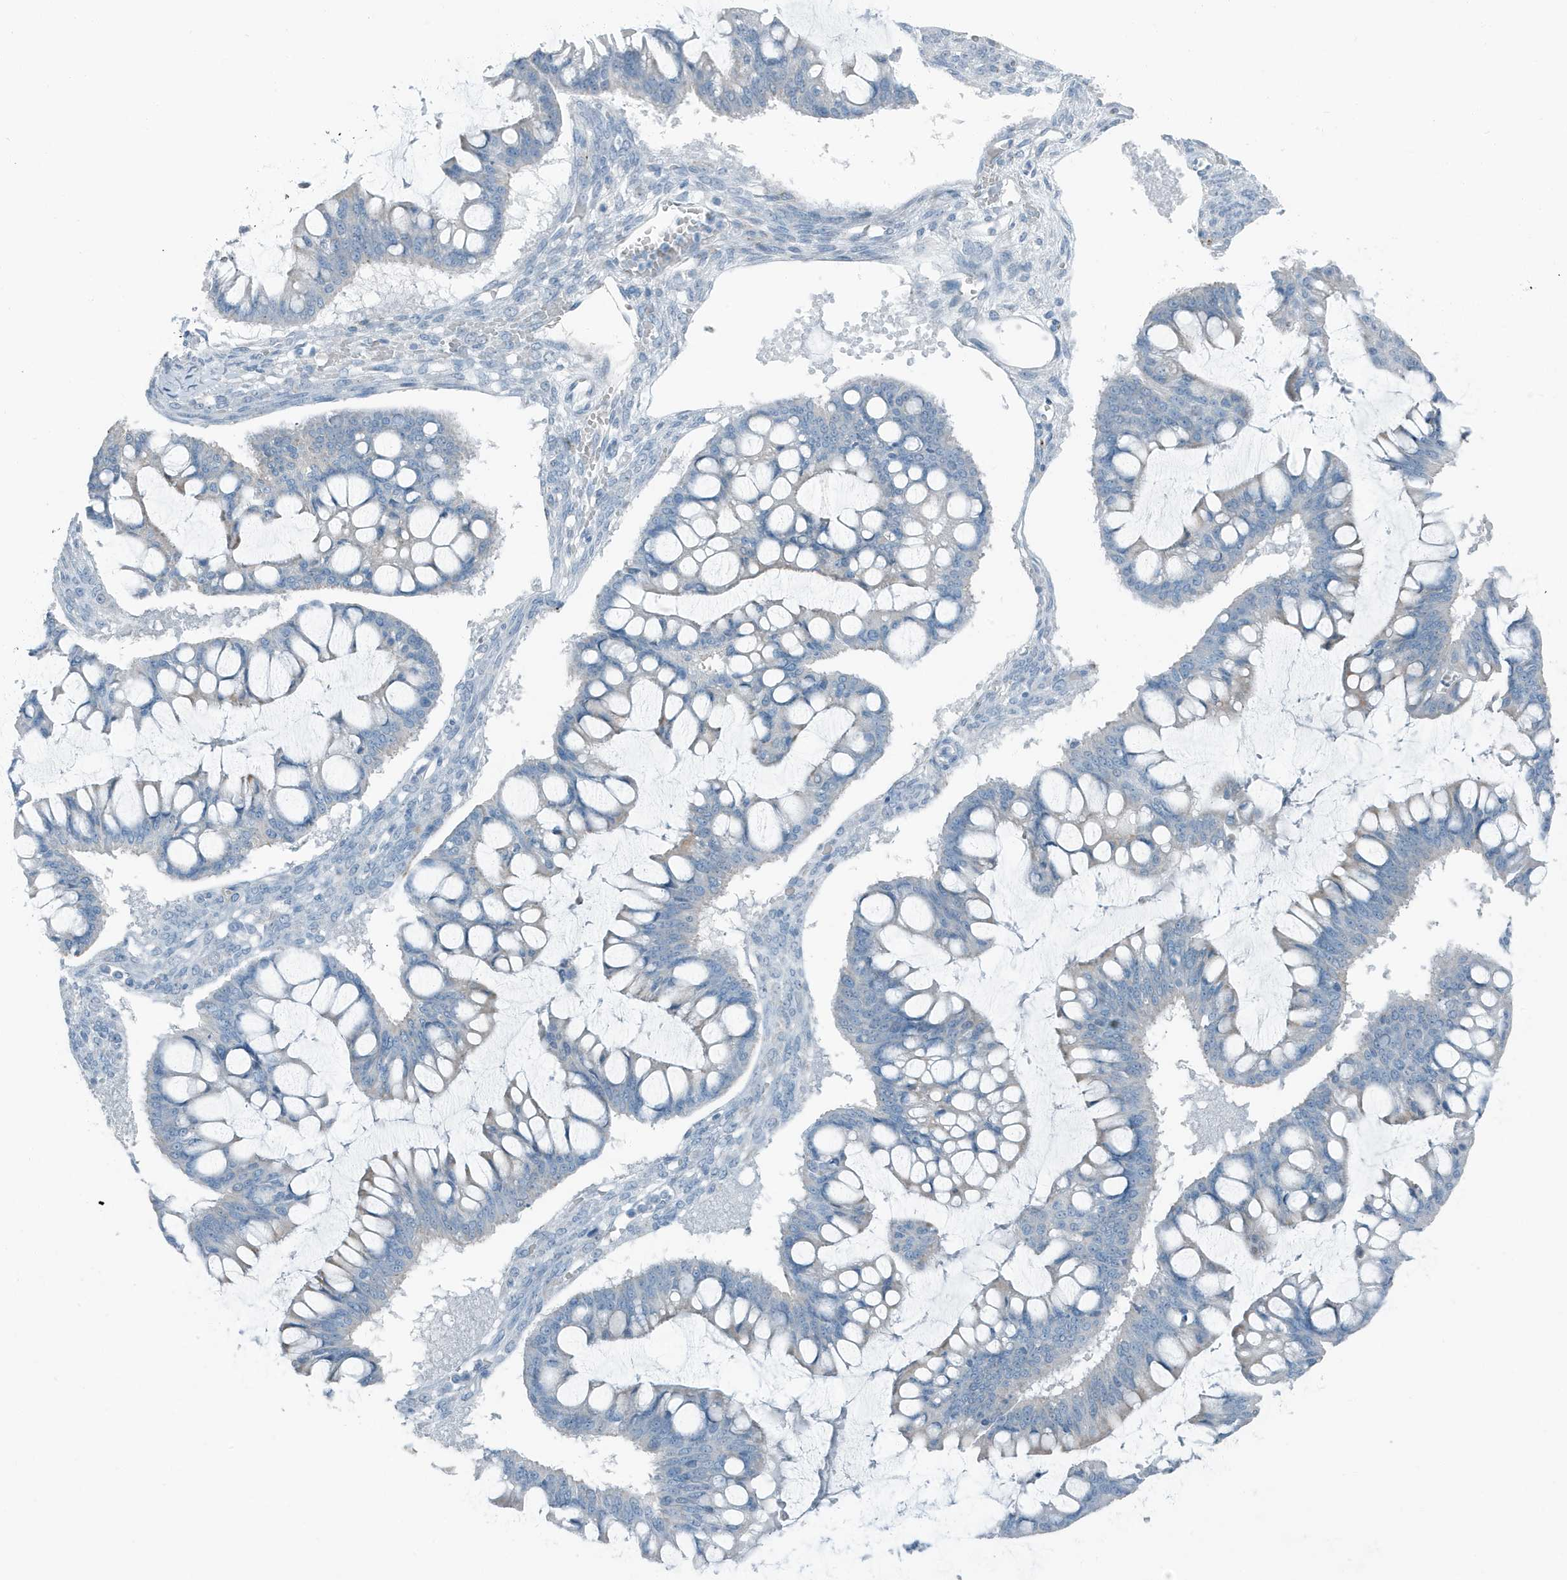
{"staining": {"intensity": "negative", "quantity": "none", "location": "none"}, "tissue": "ovarian cancer", "cell_type": "Tumor cells", "image_type": "cancer", "snomed": [{"axis": "morphology", "description": "Cystadenocarcinoma, mucinous, NOS"}, {"axis": "topography", "description": "Ovary"}], "caption": "Tumor cells show no significant protein staining in ovarian cancer.", "gene": "FAM162A", "patient": {"sex": "female", "age": 73}}